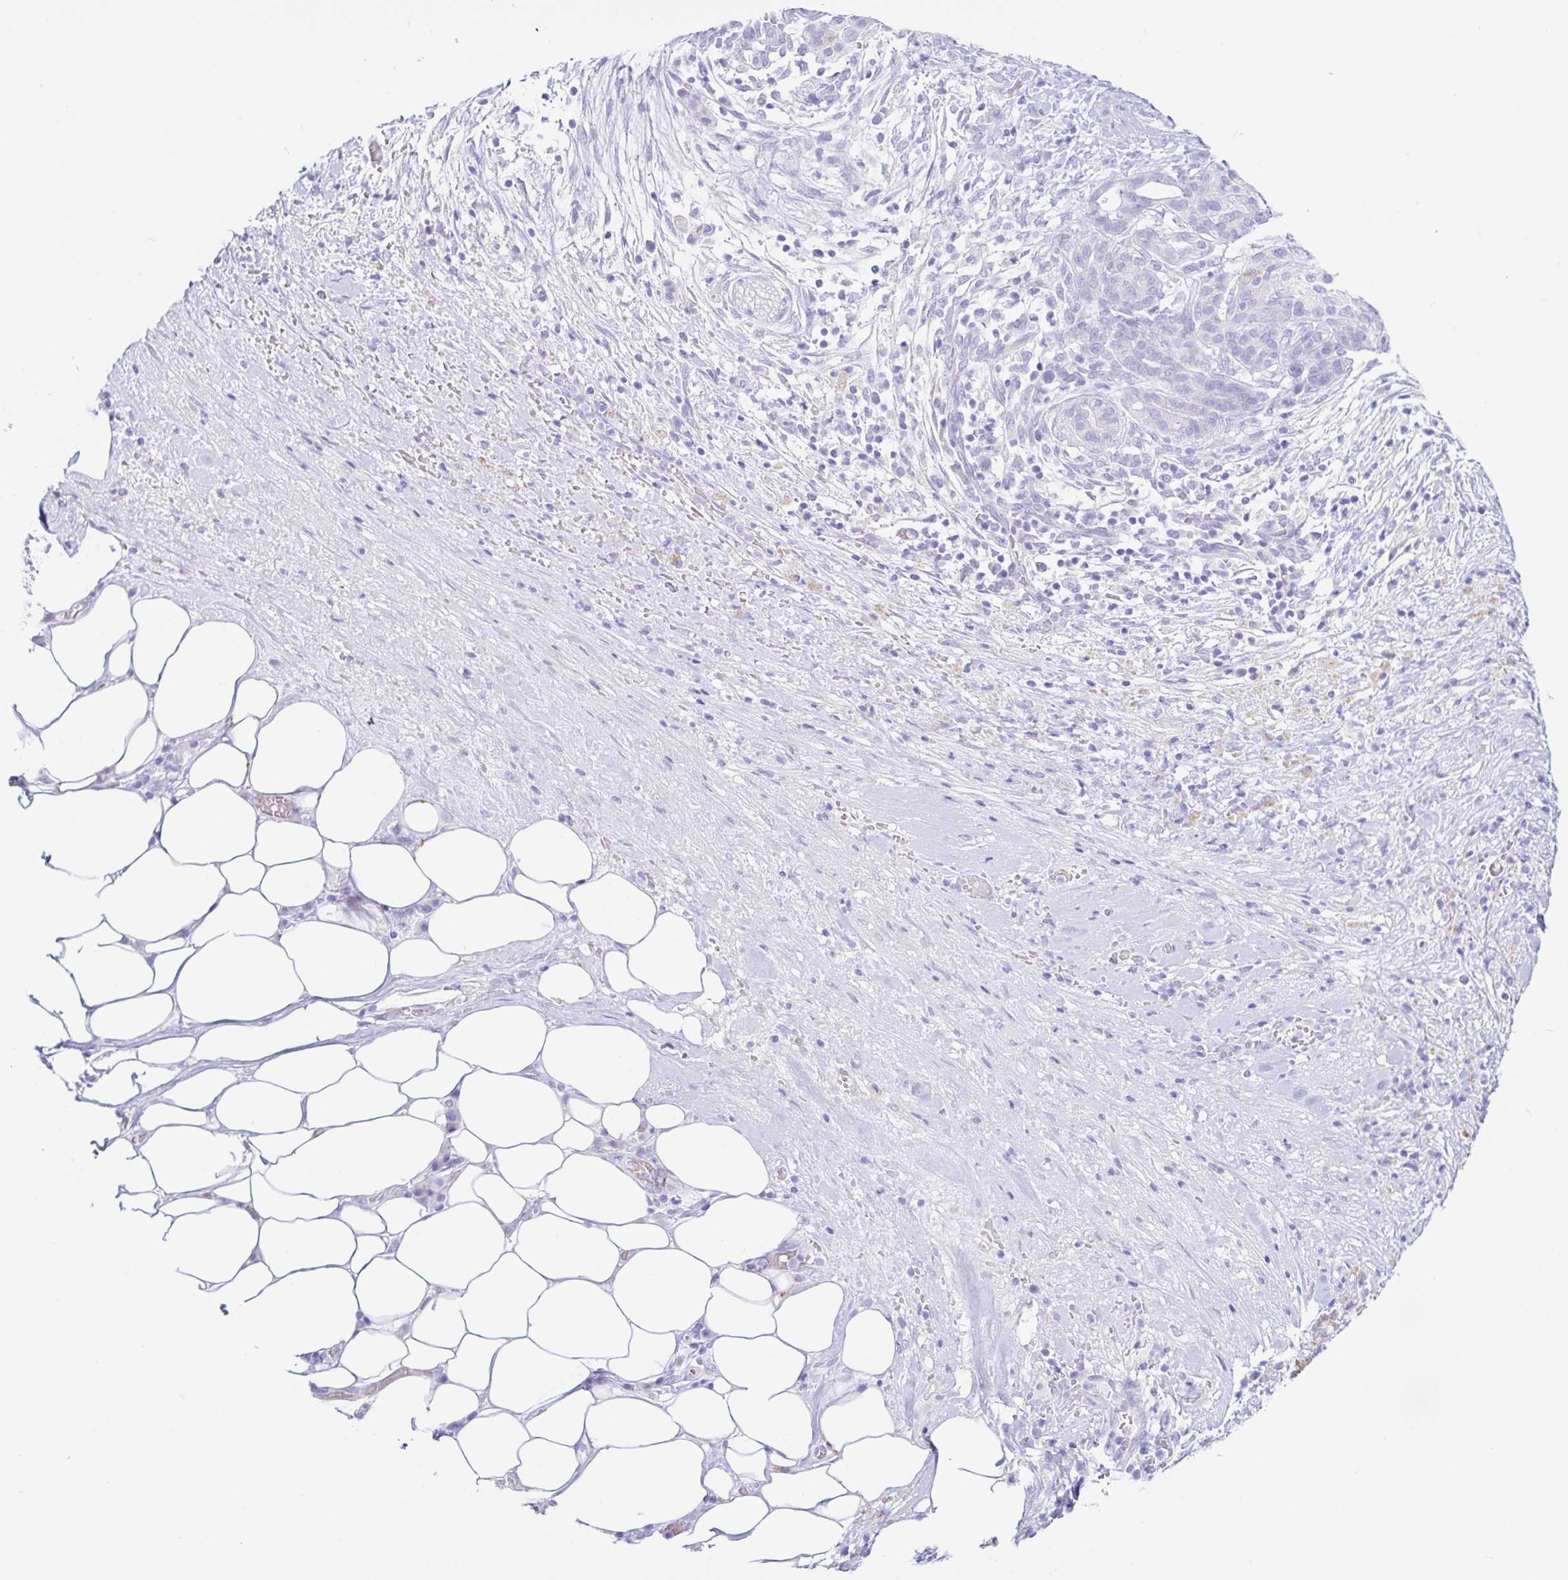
{"staining": {"intensity": "negative", "quantity": "none", "location": "none"}, "tissue": "pancreatic cancer", "cell_type": "Tumor cells", "image_type": "cancer", "snomed": [{"axis": "morphology", "description": "Adenocarcinoma, NOS"}, {"axis": "topography", "description": "Pancreas"}], "caption": "Immunohistochemistry of pancreatic adenocarcinoma demonstrates no positivity in tumor cells.", "gene": "PAX8", "patient": {"sex": "male", "age": 44}}